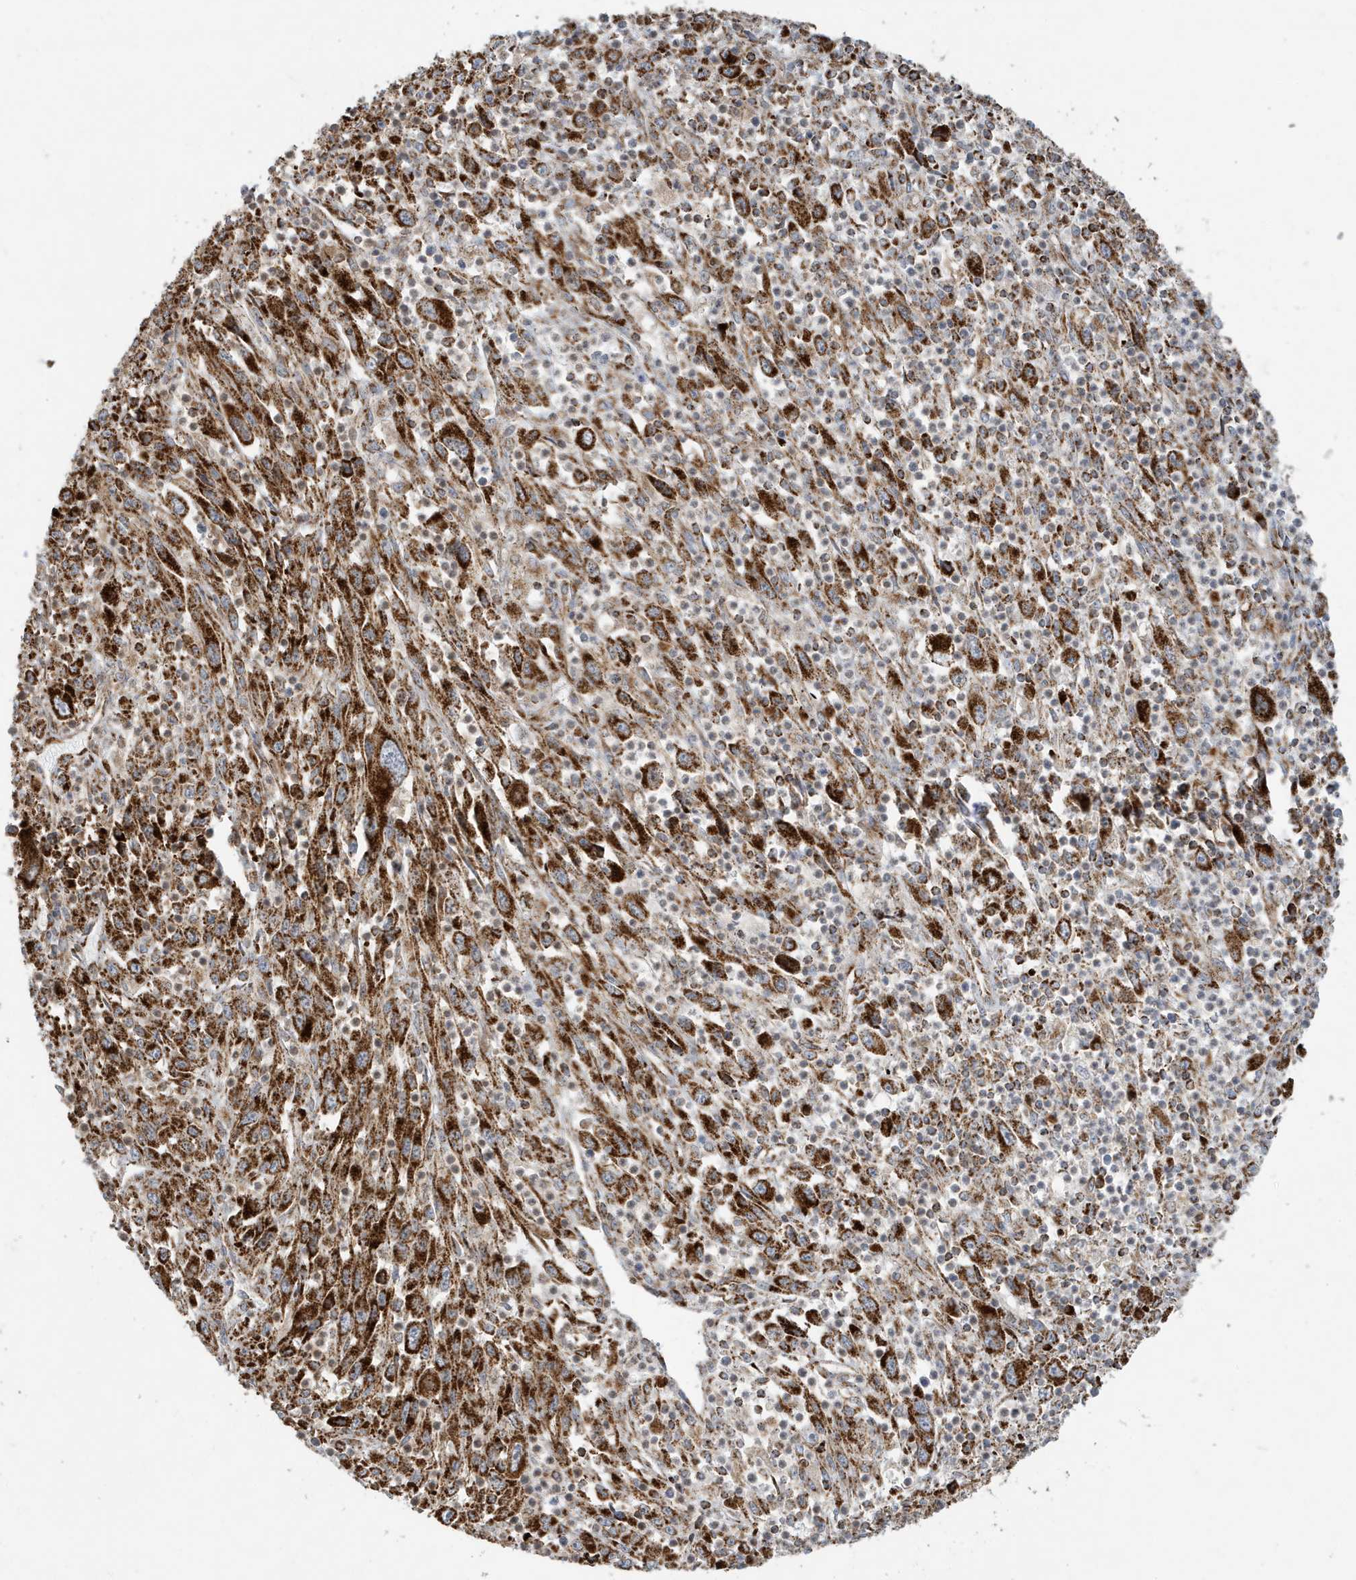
{"staining": {"intensity": "strong", "quantity": ">75%", "location": "cytoplasmic/membranous"}, "tissue": "melanoma", "cell_type": "Tumor cells", "image_type": "cancer", "snomed": [{"axis": "morphology", "description": "Malignant melanoma, Metastatic site"}, {"axis": "topography", "description": "Skin"}], "caption": "Strong cytoplasmic/membranous expression is seen in approximately >75% of tumor cells in melanoma. The protein of interest is shown in brown color, while the nuclei are stained blue.", "gene": "MAN1A1", "patient": {"sex": "female", "age": 56}}